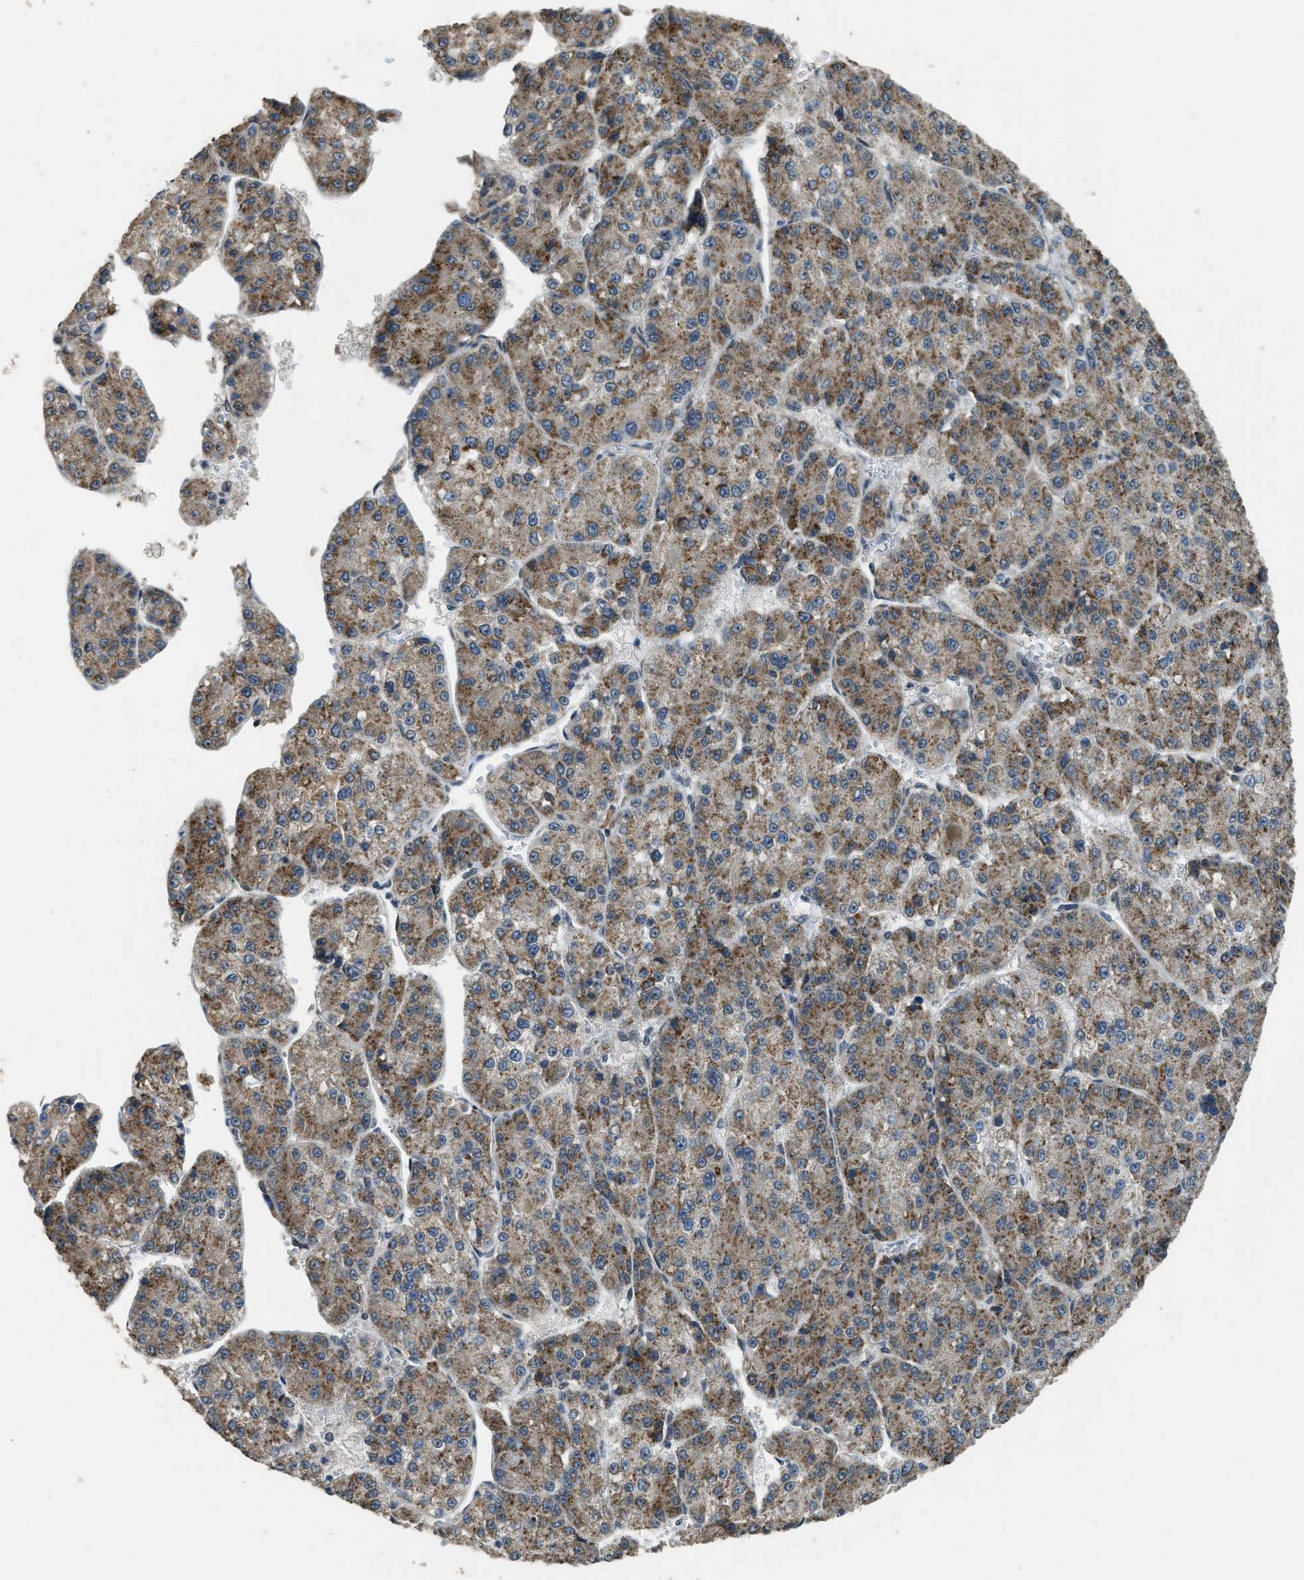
{"staining": {"intensity": "moderate", "quantity": ">75%", "location": "cytoplasmic/membranous"}, "tissue": "liver cancer", "cell_type": "Tumor cells", "image_type": "cancer", "snomed": [{"axis": "morphology", "description": "Carcinoma, Hepatocellular, NOS"}, {"axis": "topography", "description": "Liver"}], "caption": "An immunohistochemistry photomicrograph of neoplastic tissue is shown. Protein staining in brown highlights moderate cytoplasmic/membranous positivity in liver hepatocellular carcinoma within tumor cells. (DAB (3,3'-diaminobenzidine) = brown stain, brightfield microscopy at high magnification).", "gene": "IPO7", "patient": {"sex": "female", "age": 73}}